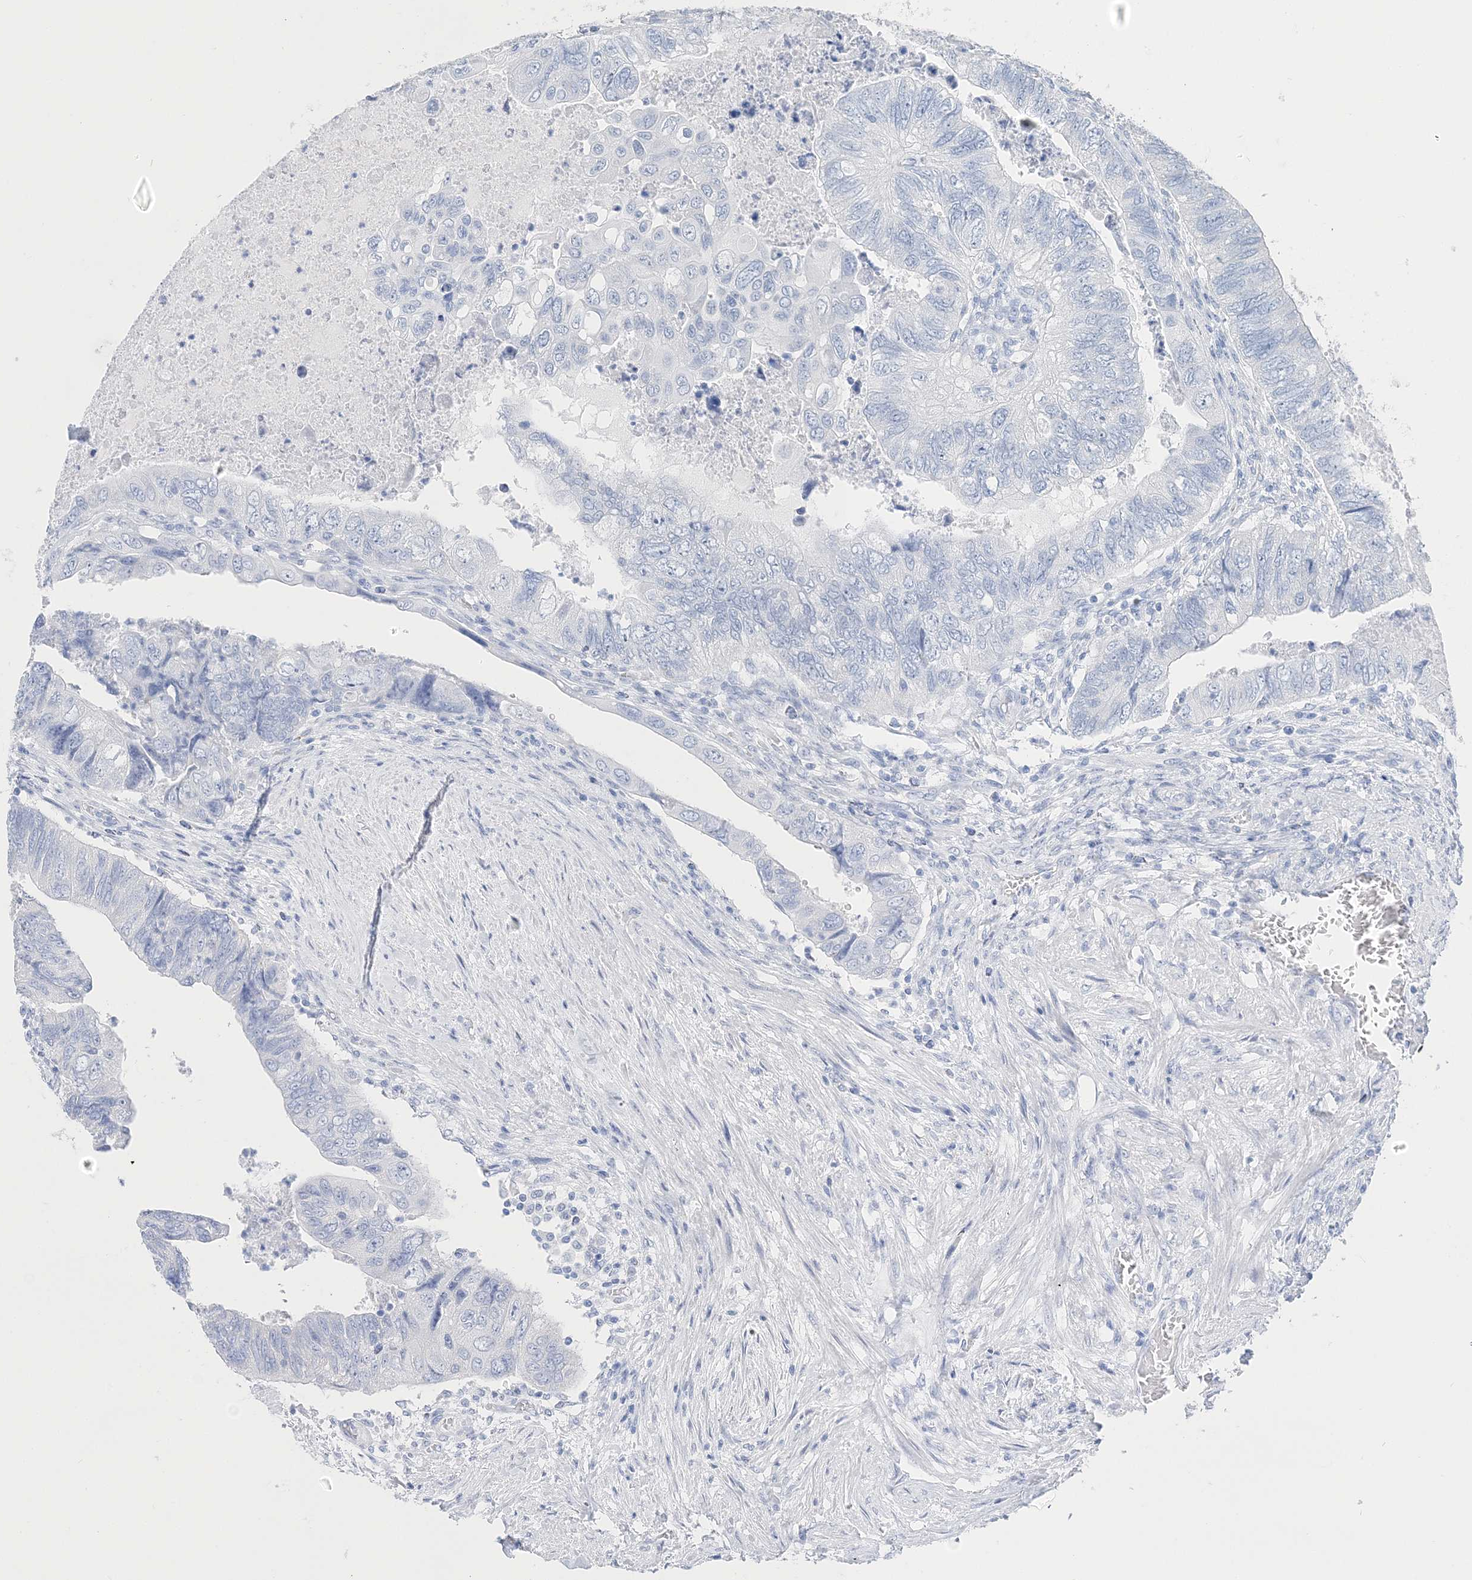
{"staining": {"intensity": "negative", "quantity": "none", "location": "none"}, "tissue": "colorectal cancer", "cell_type": "Tumor cells", "image_type": "cancer", "snomed": [{"axis": "morphology", "description": "Adenocarcinoma, NOS"}, {"axis": "topography", "description": "Rectum"}], "caption": "The immunohistochemistry photomicrograph has no significant staining in tumor cells of colorectal adenocarcinoma tissue.", "gene": "TSPYL6", "patient": {"sex": "male", "age": 63}}